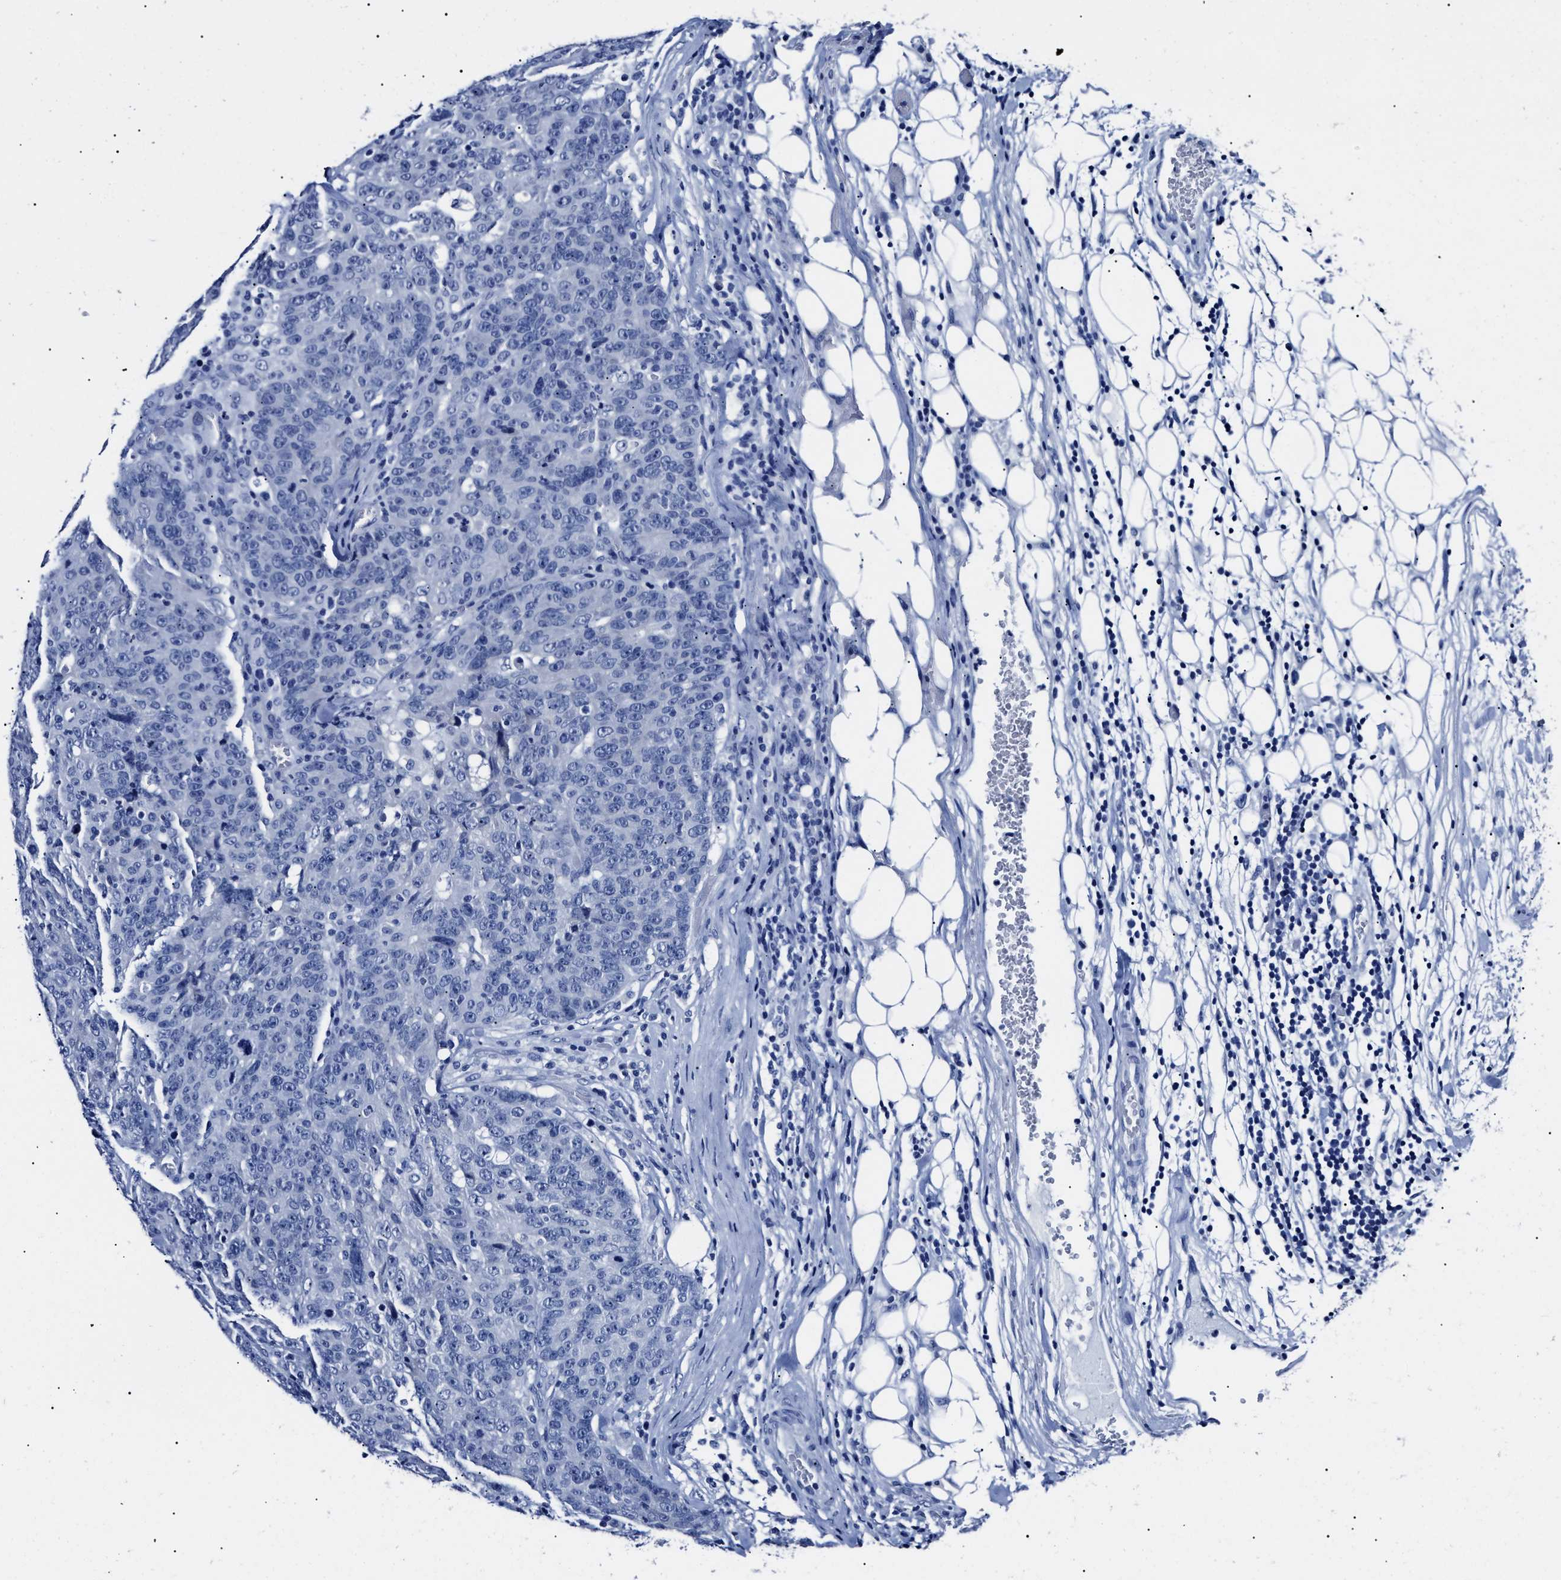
{"staining": {"intensity": "negative", "quantity": "none", "location": "none"}, "tissue": "colorectal cancer", "cell_type": "Tumor cells", "image_type": "cancer", "snomed": [{"axis": "morphology", "description": "Adenocarcinoma, NOS"}, {"axis": "topography", "description": "Colon"}], "caption": "Tumor cells show no significant staining in colorectal cancer.", "gene": "ALPG", "patient": {"sex": "female", "age": 53}}